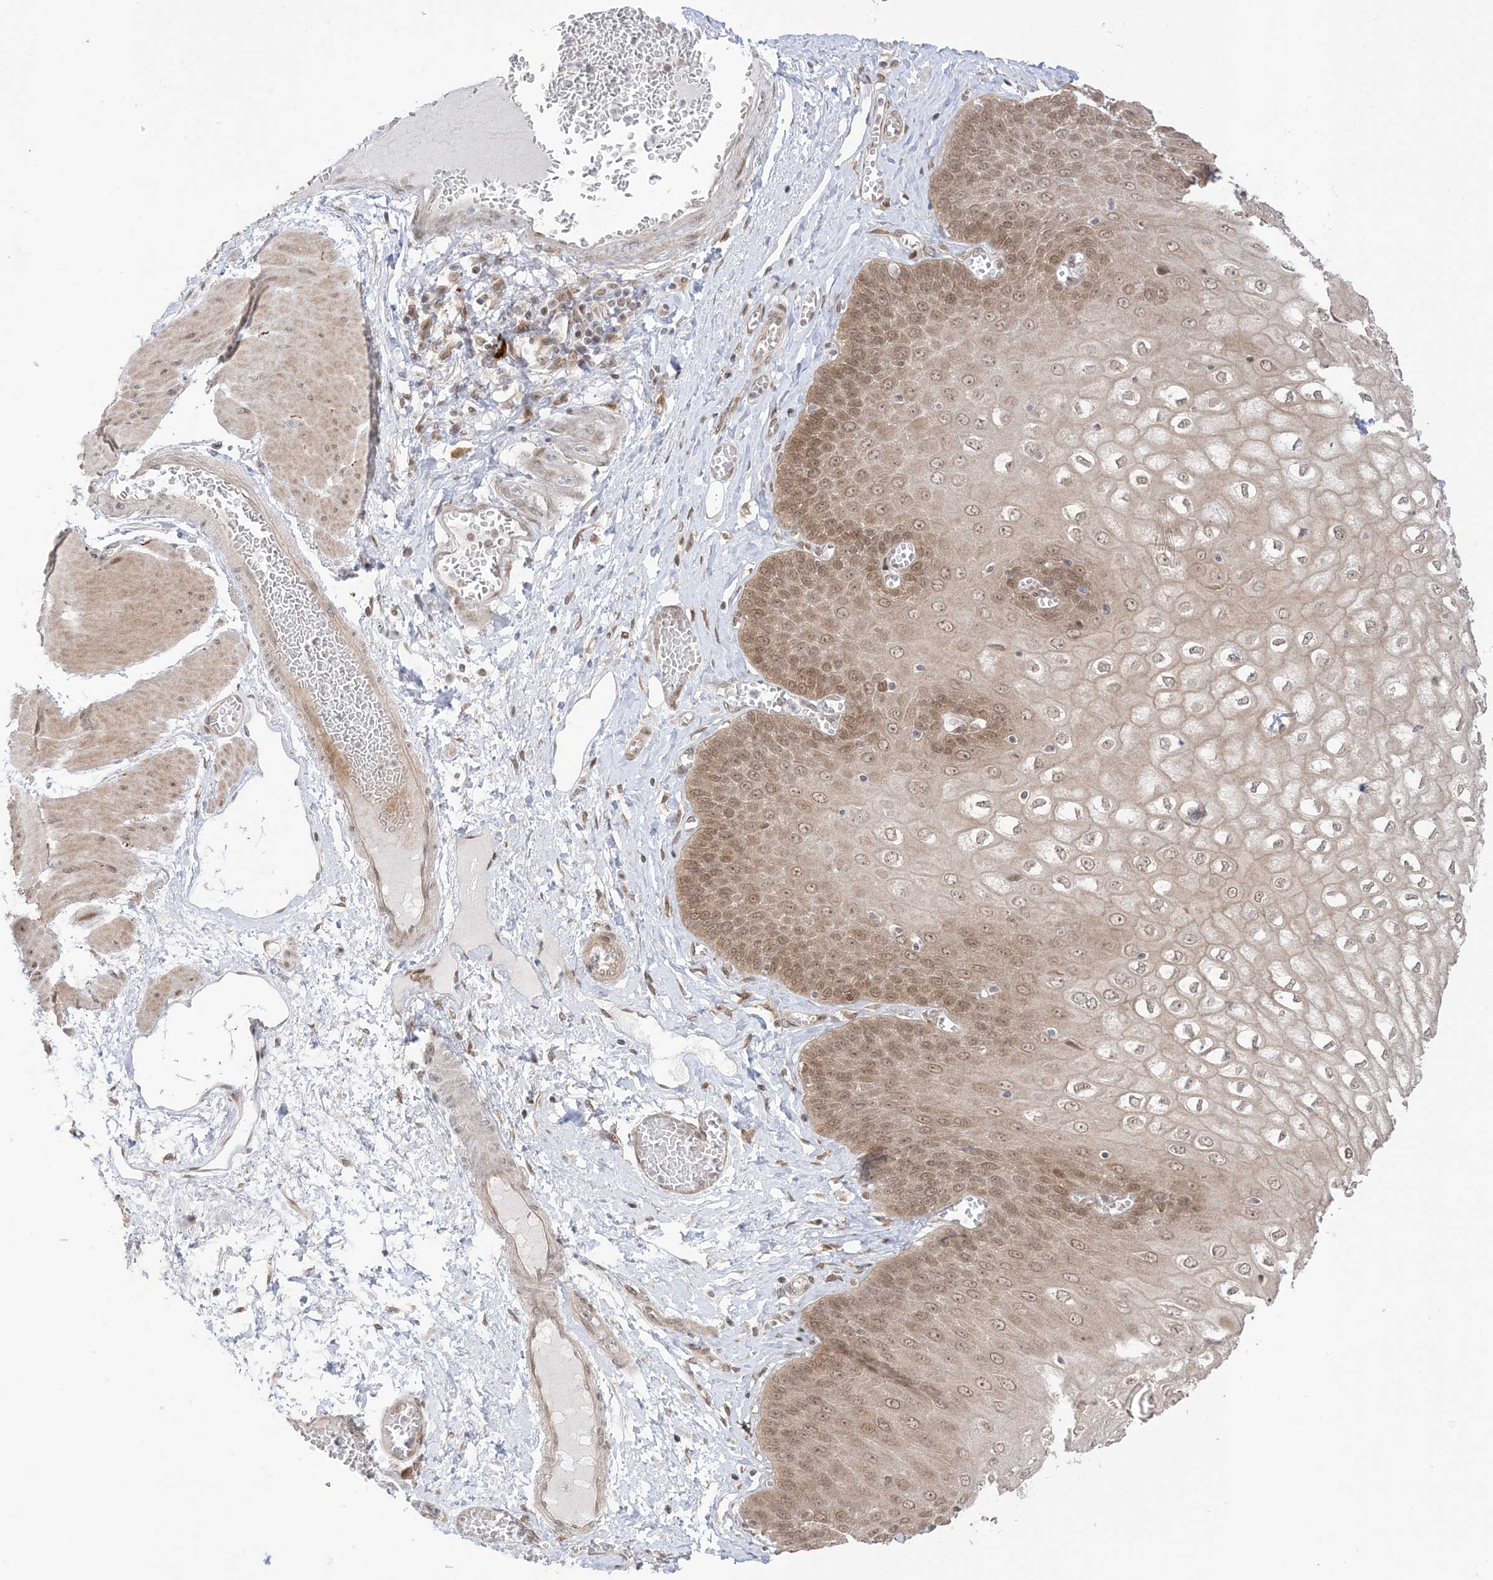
{"staining": {"intensity": "moderate", "quantity": ">75%", "location": "cytoplasmic/membranous,nuclear"}, "tissue": "esophagus", "cell_type": "Squamous epithelial cells", "image_type": "normal", "snomed": [{"axis": "morphology", "description": "Normal tissue, NOS"}, {"axis": "topography", "description": "Esophagus"}], "caption": "Immunohistochemical staining of normal esophagus reveals >75% levels of moderate cytoplasmic/membranous,nuclear protein expression in about >75% of squamous epithelial cells. (Brightfield microscopy of DAB IHC at high magnification).", "gene": "UBE2E2", "patient": {"sex": "male", "age": 60}}